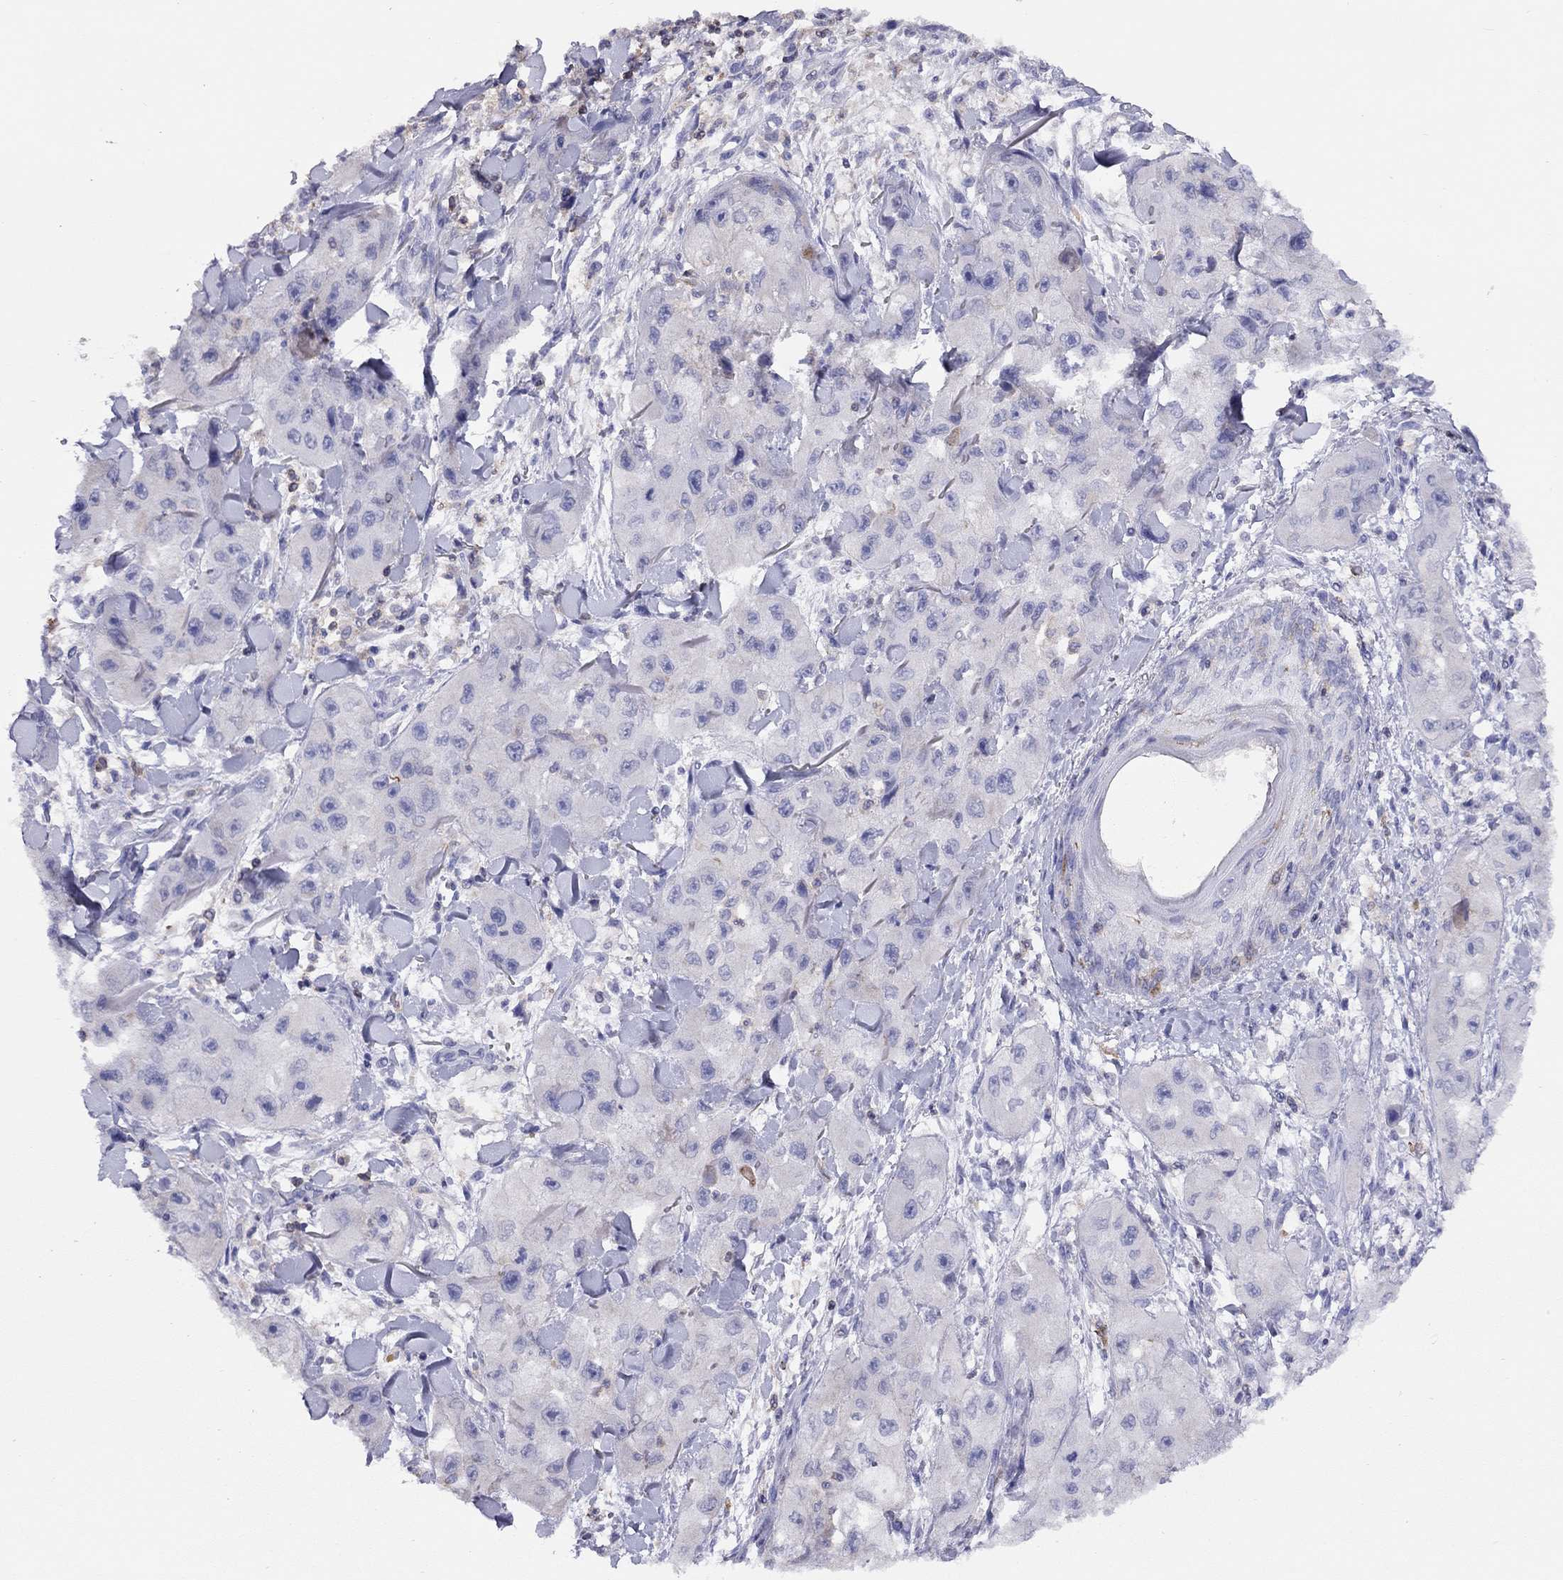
{"staining": {"intensity": "negative", "quantity": "none", "location": "none"}, "tissue": "skin cancer", "cell_type": "Tumor cells", "image_type": "cancer", "snomed": [{"axis": "morphology", "description": "Squamous cell carcinoma, NOS"}, {"axis": "topography", "description": "Skin"}, {"axis": "topography", "description": "Subcutis"}], "caption": "Immunohistochemistry histopathology image of skin cancer stained for a protein (brown), which exhibits no staining in tumor cells.", "gene": "CITED1", "patient": {"sex": "male", "age": 73}}